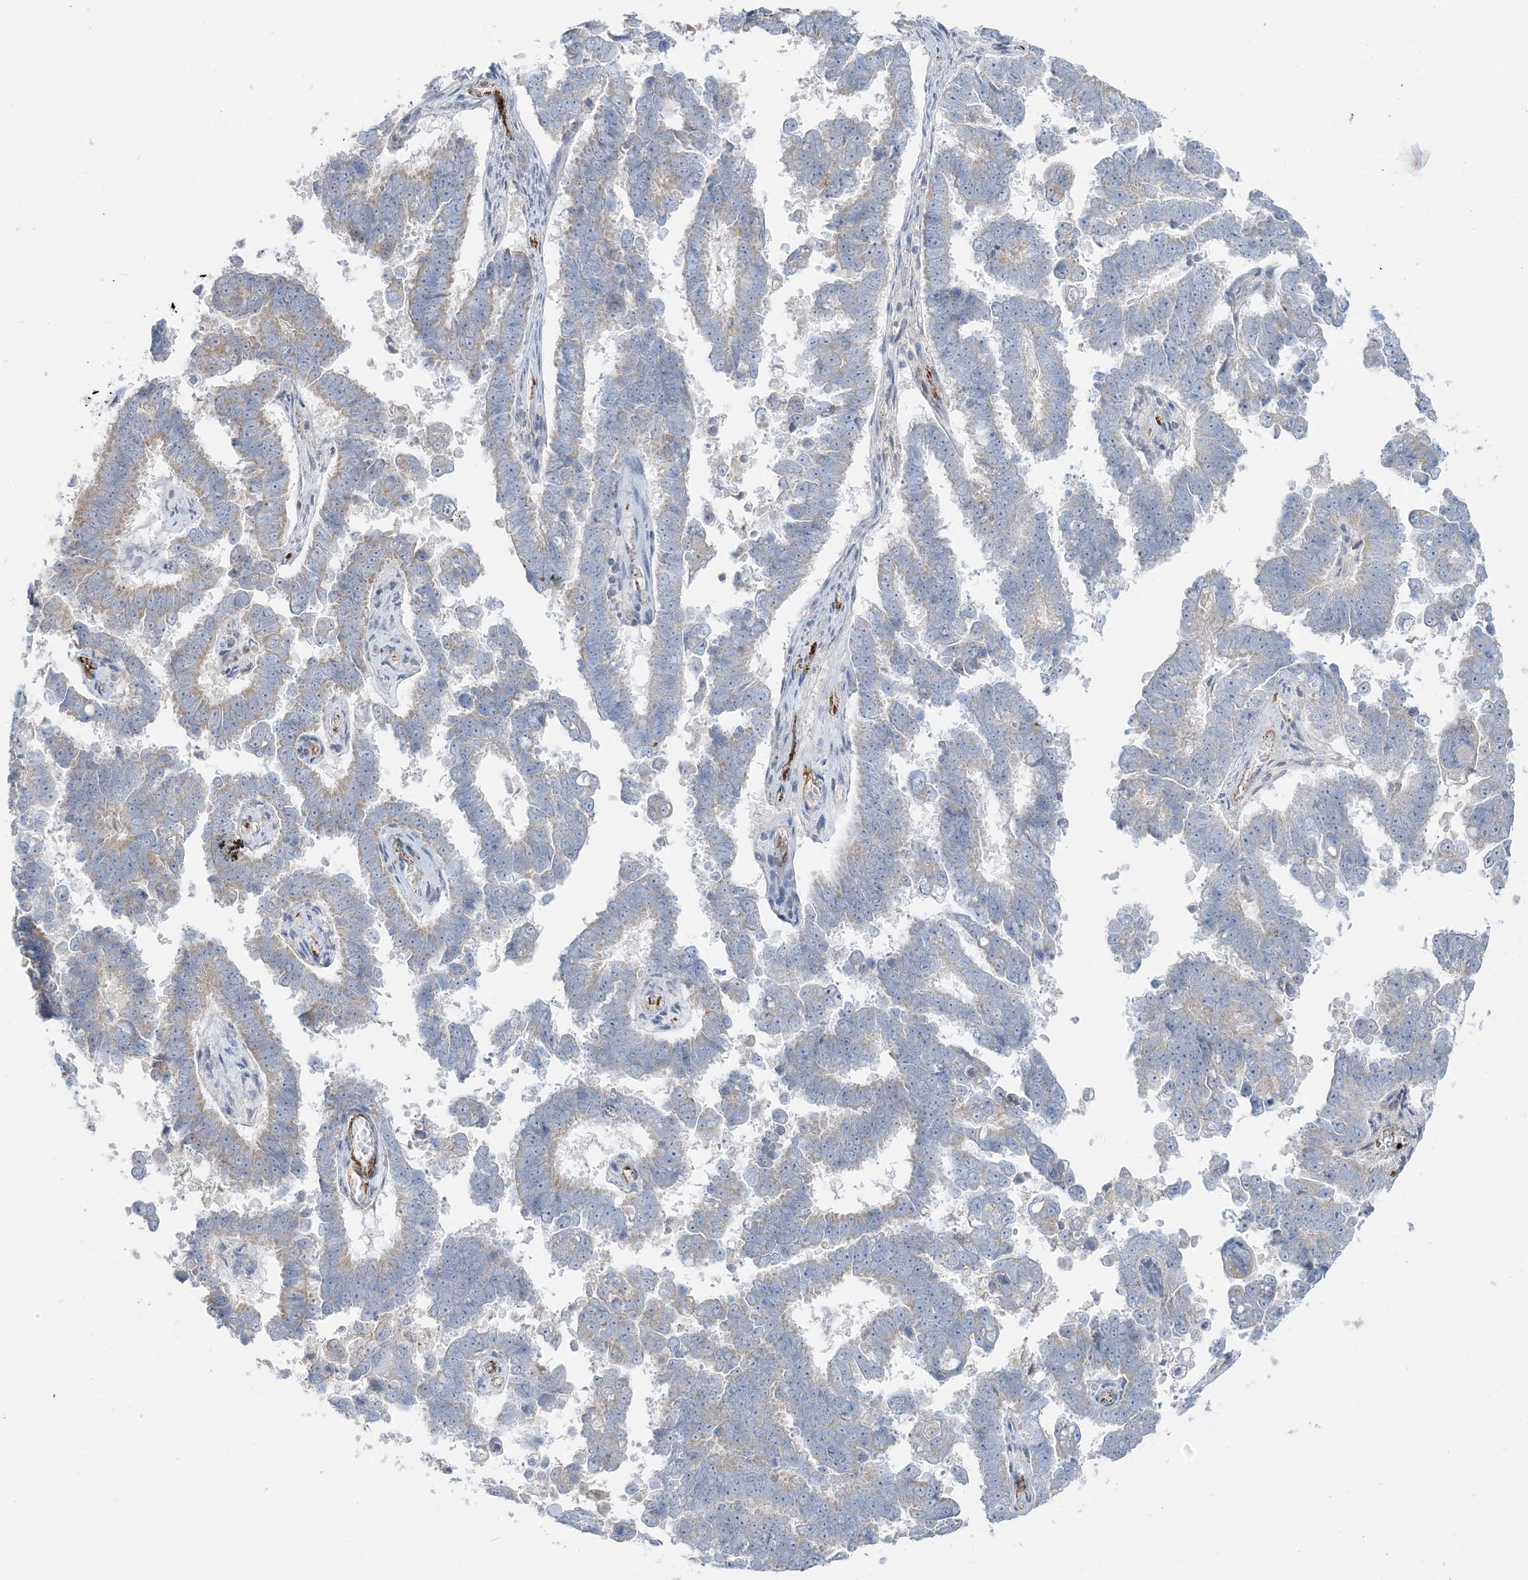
{"staining": {"intensity": "weak", "quantity": "<25%", "location": "cytoplasmic/membranous"}, "tissue": "endometrial cancer", "cell_type": "Tumor cells", "image_type": "cancer", "snomed": [{"axis": "morphology", "description": "Adenocarcinoma, NOS"}, {"axis": "topography", "description": "Endometrium"}], "caption": "The micrograph demonstrates no significant staining in tumor cells of adenocarcinoma (endometrial). (Brightfield microscopy of DAB (3,3'-diaminobenzidine) immunohistochemistry (IHC) at high magnification).", "gene": "INPP1", "patient": {"sex": "female", "age": 75}}